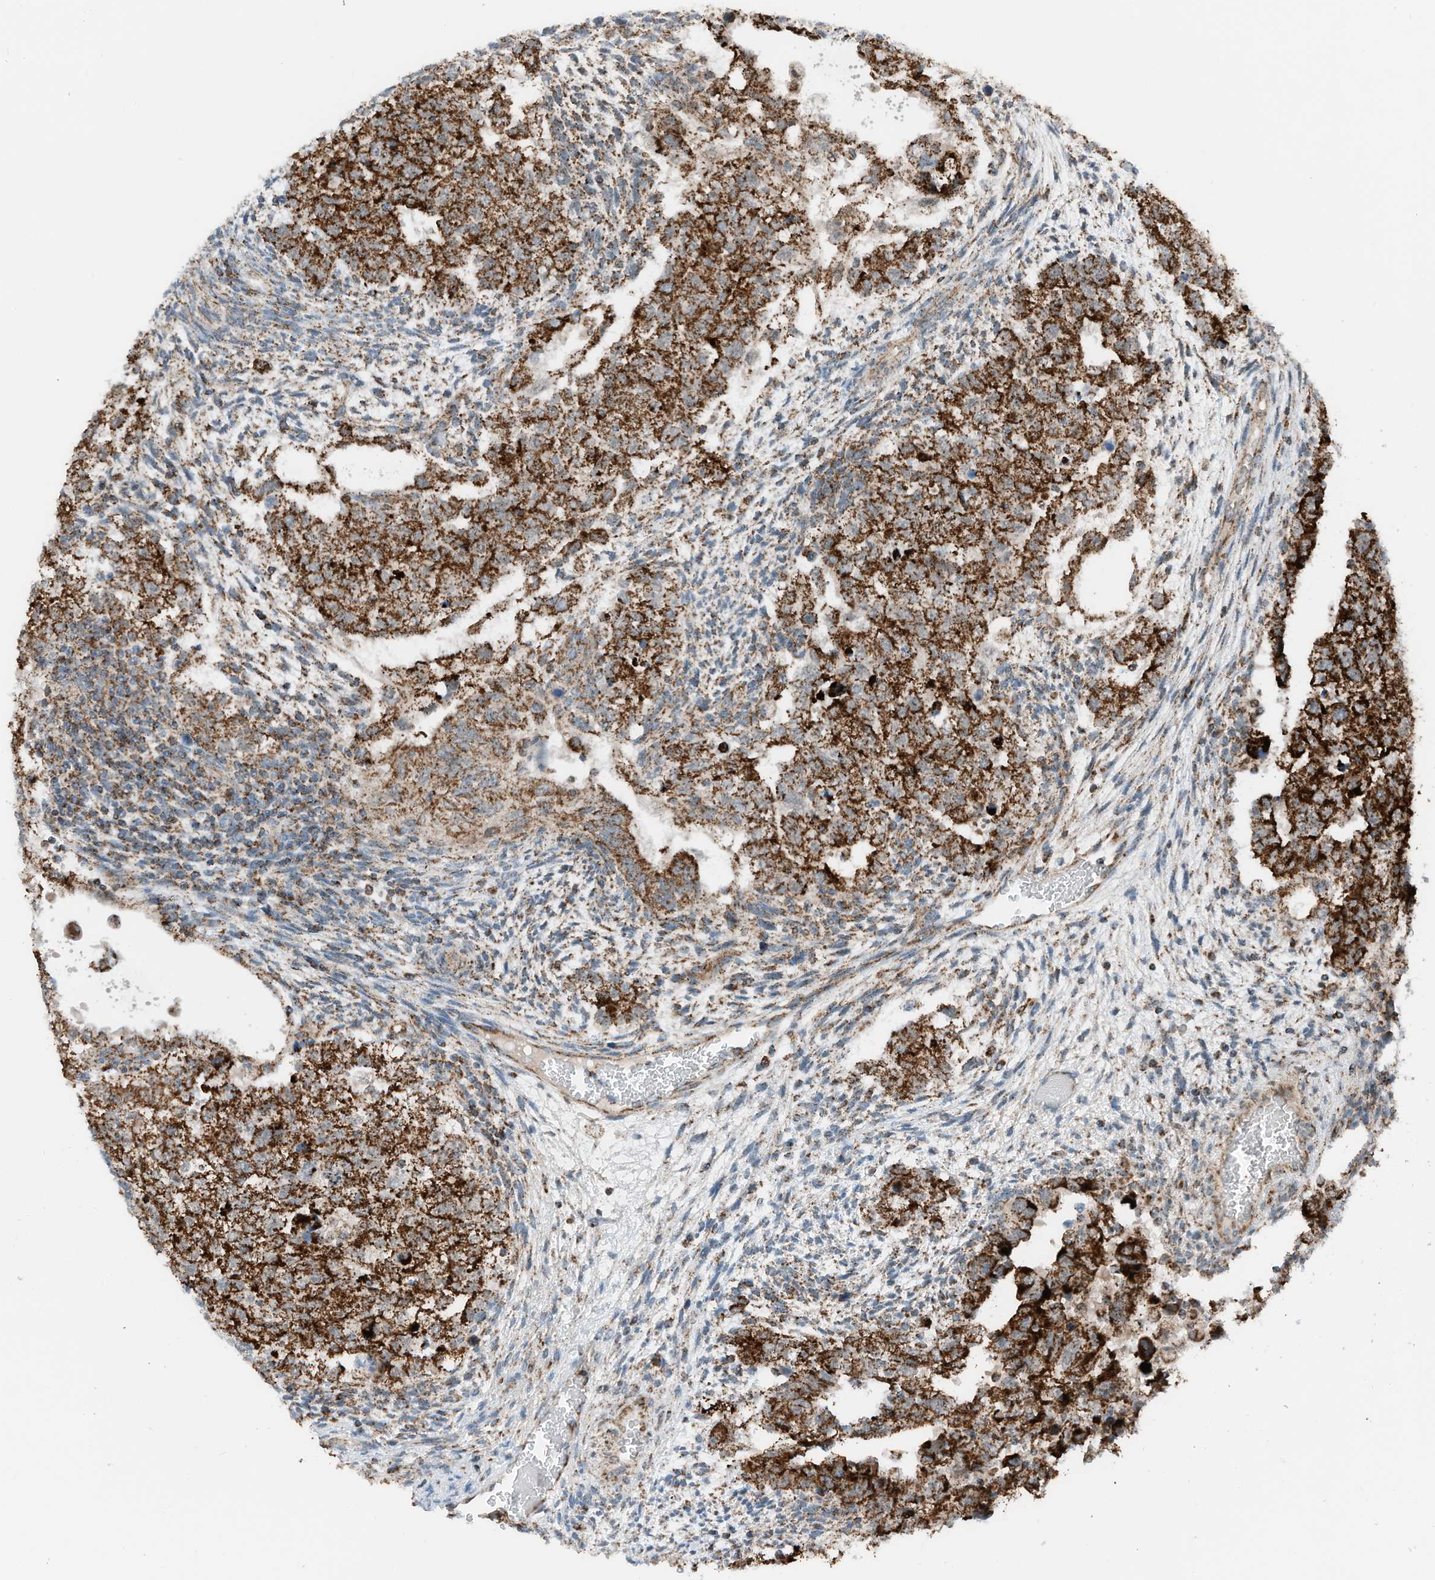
{"staining": {"intensity": "strong", "quantity": ">75%", "location": "cytoplasmic/membranous"}, "tissue": "testis cancer", "cell_type": "Tumor cells", "image_type": "cancer", "snomed": [{"axis": "morphology", "description": "Carcinoma, Embryonal, NOS"}, {"axis": "topography", "description": "Testis"}], "caption": "Approximately >75% of tumor cells in testis cancer display strong cytoplasmic/membranous protein staining as visualized by brown immunohistochemical staining.", "gene": "RMND1", "patient": {"sex": "male", "age": 36}}